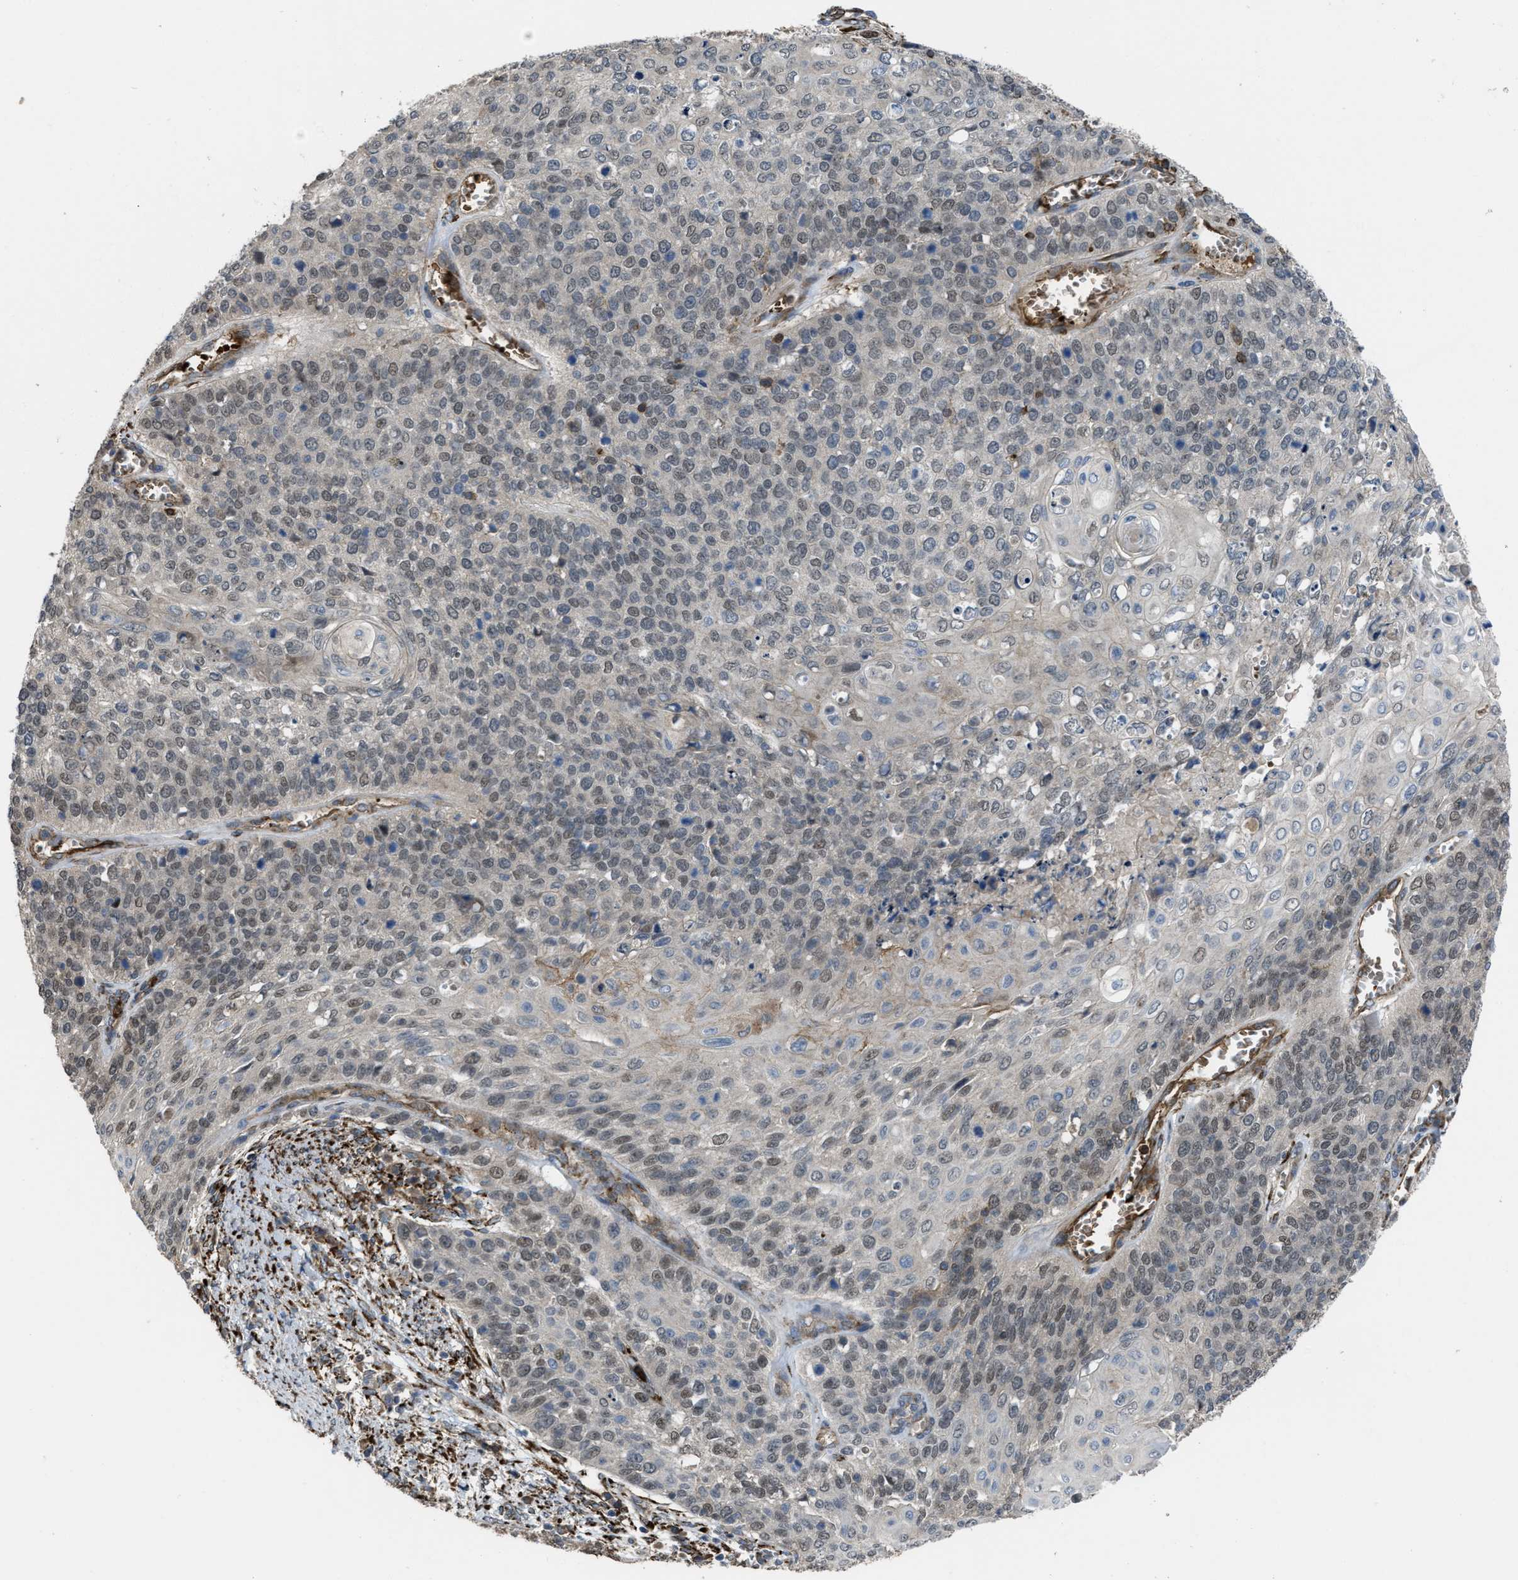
{"staining": {"intensity": "moderate", "quantity": "25%-75%", "location": "nuclear"}, "tissue": "cervical cancer", "cell_type": "Tumor cells", "image_type": "cancer", "snomed": [{"axis": "morphology", "description": "Squamous cell carcinoma, NOS"}, {"axis": "topography", "description": "Cervix"}], "caption": "Immunohistochemical staining of human cervical squamous cell carcinoma demonstrates medium levels of moderate nuclear positivity in approximately 25%-75% of tumor cells.", "gene": "SELENOM", "patient": {"sex": "female", "age": 39}}